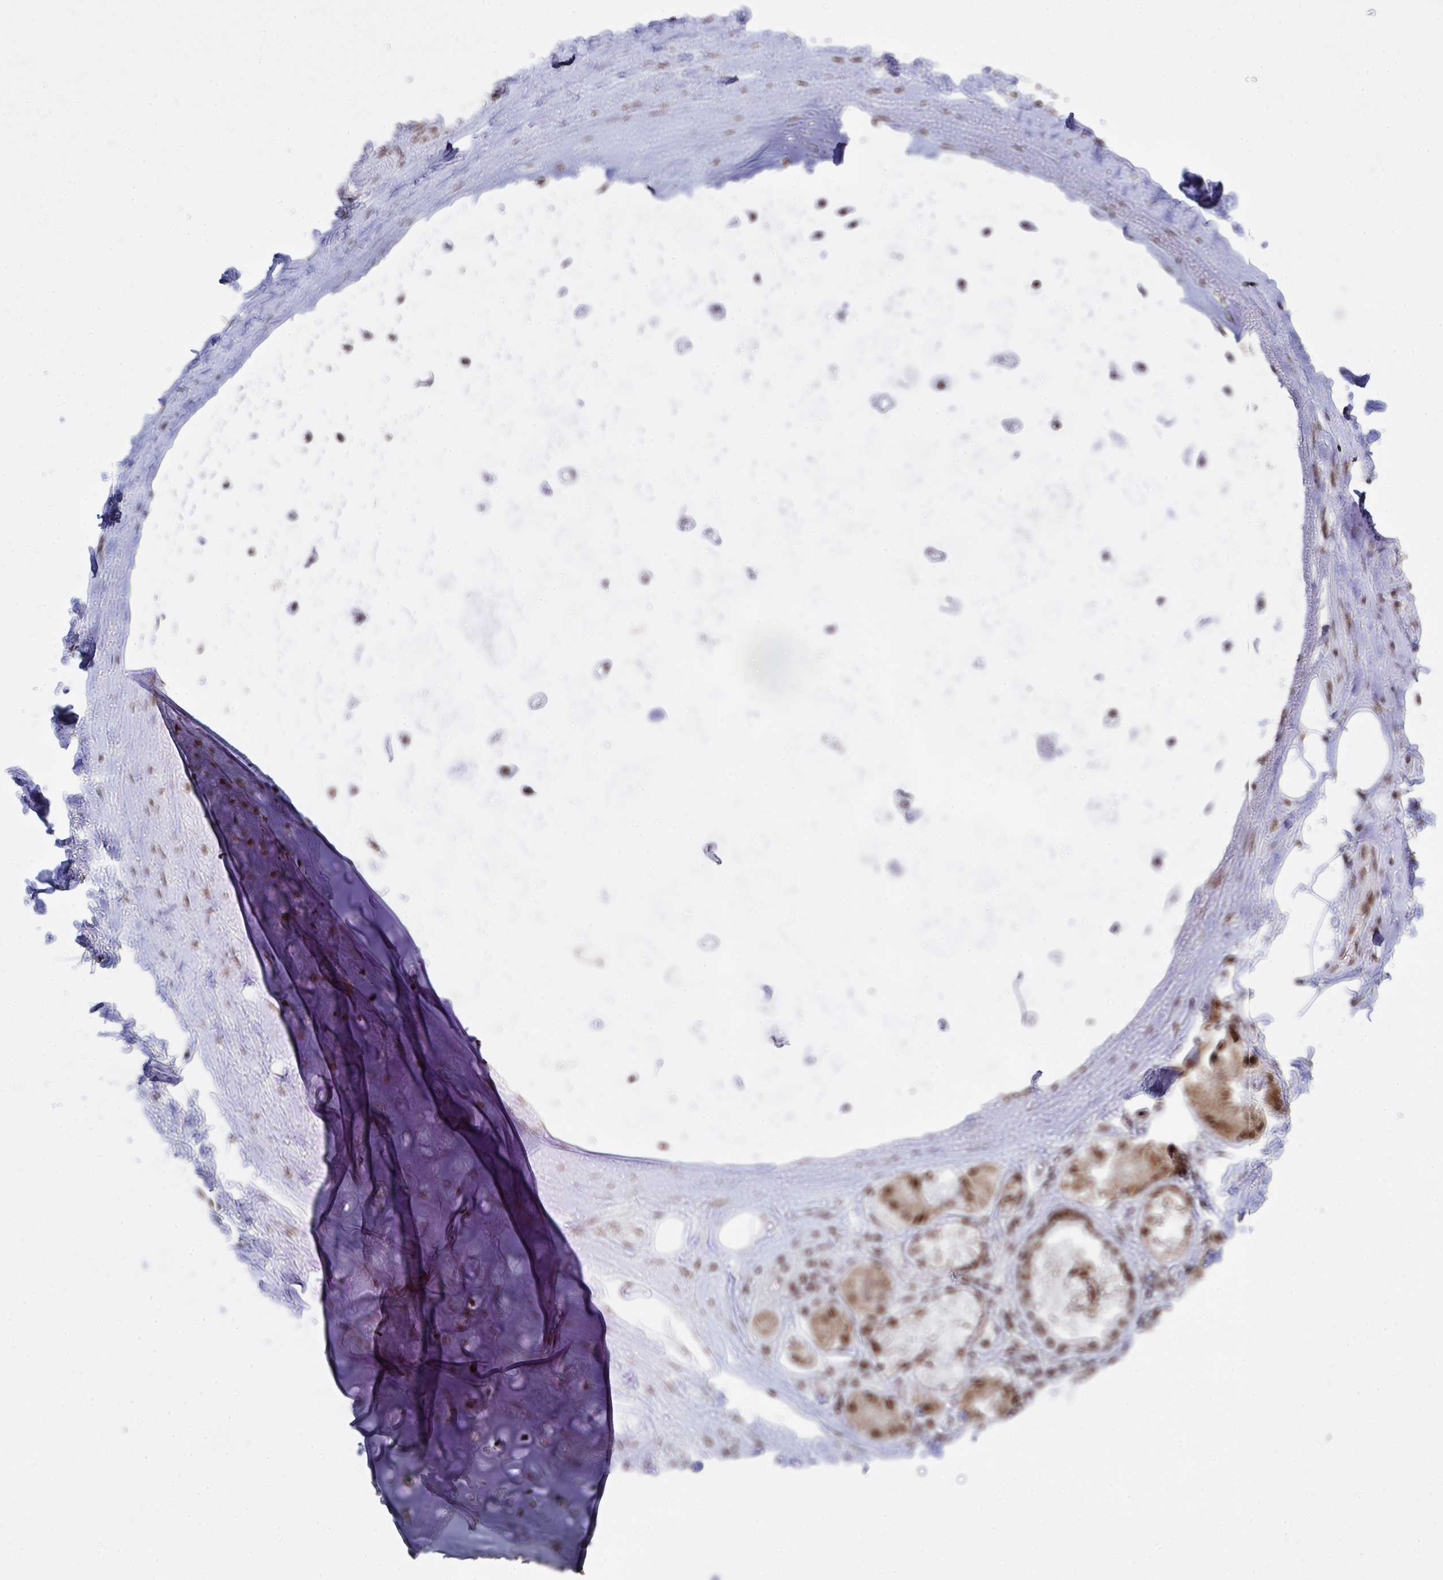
{"staining": {"intensity": "strong", "quantity": "25%-75%", "location": "nuclear"}, "tissue": "soft tissue", "cell_type": "Chondrocytes", "image_type": "normal", "snomed": [{"axis": "morphology", "description": "Normal tissue, NOS"}, {"axis": "topography", "description": "Cartilage tissue"}, {"axis": "topography", "description": "Bronchus"}], "caption": "A high amount of strong nuclear positivity is appreciated in approximately 25%-75% of chondrocytes in unremarkable soft tissue.", "gene": "ZNF607", "patient": {"sex": "male", "age": 64}}